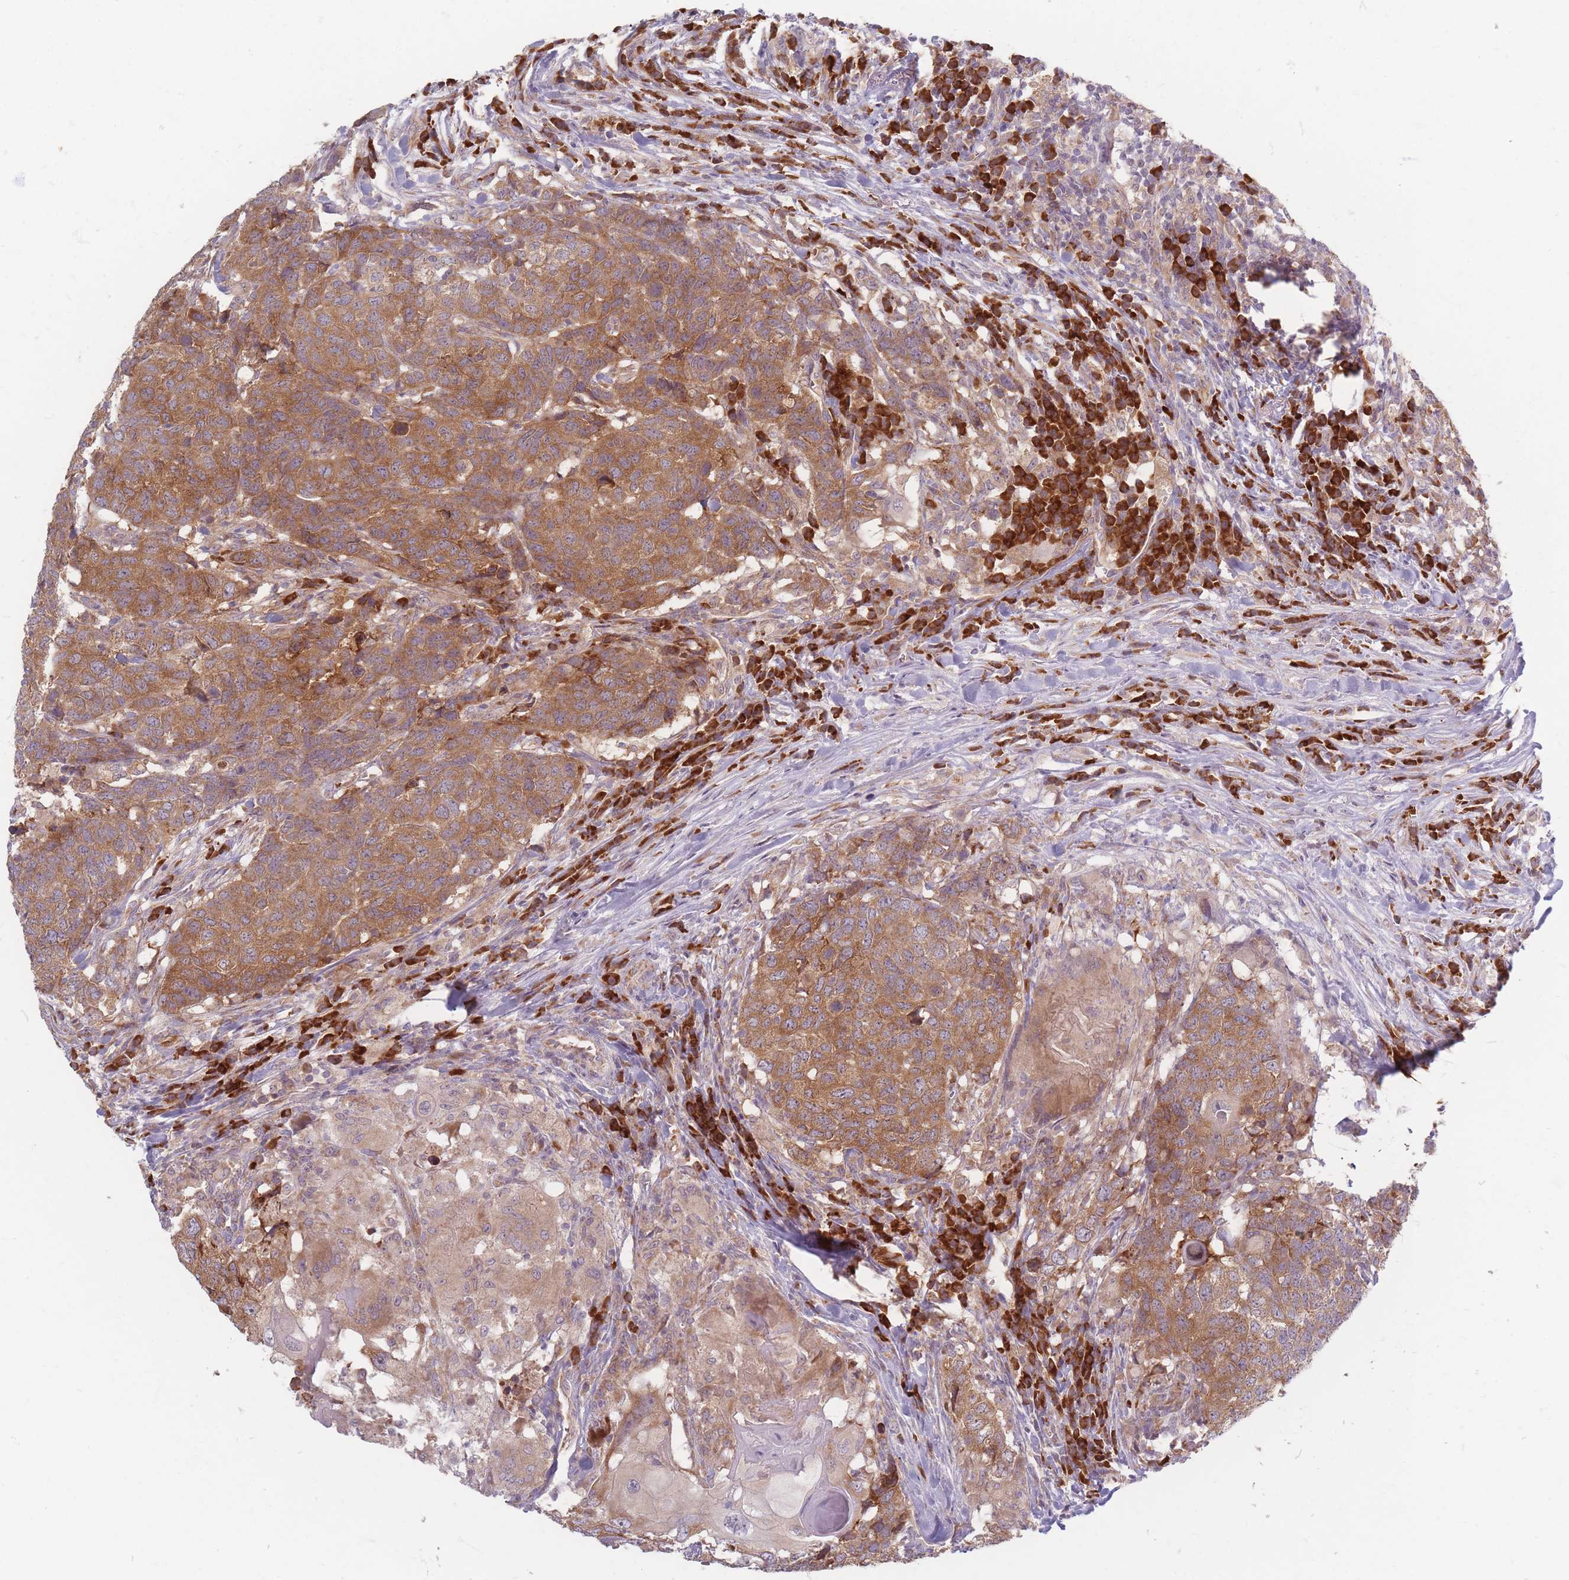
{"staining": {"intensity": "moderate", "quantity": ">75%", "location": "cytoplasmic/membranous"}, "tissue": "head and neck cancer", "cell_type": "Tumor cells", "image_type": "cancer", "snomed": [{"axis": "morphology", "description": "Normal tissue, NOS"}, {"axis": "morphology", "description": "Squamous cell carcinoma, NOS"}, {"axis": "topography", "description": "Skeletal muscle"}, {"axis": "topography", "description": "Vascular tissue"}, {"axis": "topography", "description": "Peripheral nerve tissue"}, {"axis": "topography", "description": "Head-Neck"}], "caption": "Brown immunohistochemical staining in human head and neck cancer shows moderate cytoplasmic/membranous positivity in about >75% of tumor cells.", "gene": "SMIM14", "patient": {"sex": "male", "age": 66}}